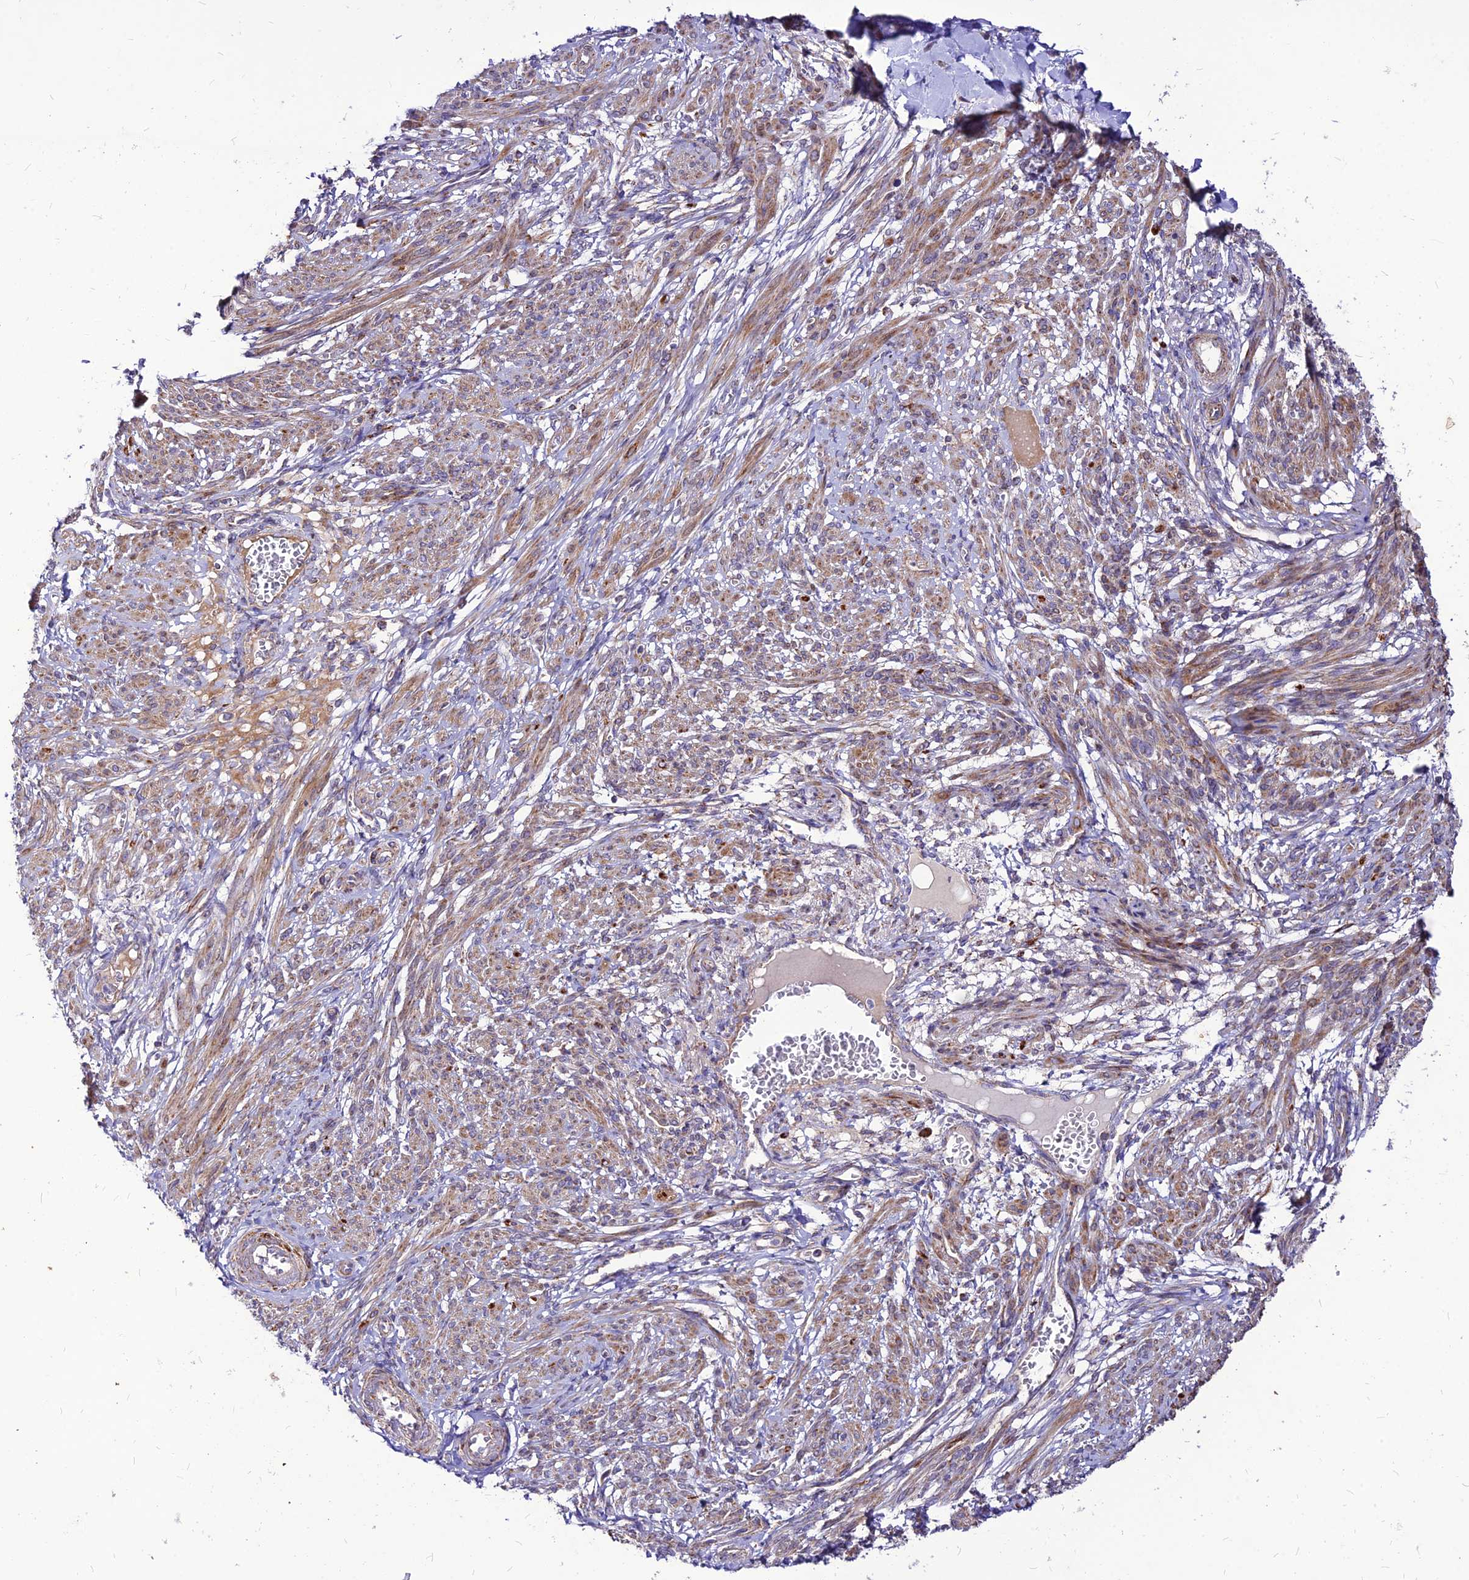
{"staining": {"intensity": "moderate", "quantity": "25%-75%", "location": "cytoplasmic/membranous"}, "tissue": "smooth muscle", "cell_type": "Smooth muscle cells", "image_type": "normal", "snomed": [{"axis": "morphology", "description": "Normal tissue, NOS"}, {"axis": "topography", "description": "Smooth muscle"}], "caption": "Immunohistochemistry (DAB) staining of benign human smooth muscle shows moderate cytoplasmic/membranous protein staining in about 25%-75% of smooth muscle cells.", "gene": "ECI1", "patient": {"sex": "female", "age": 39}}